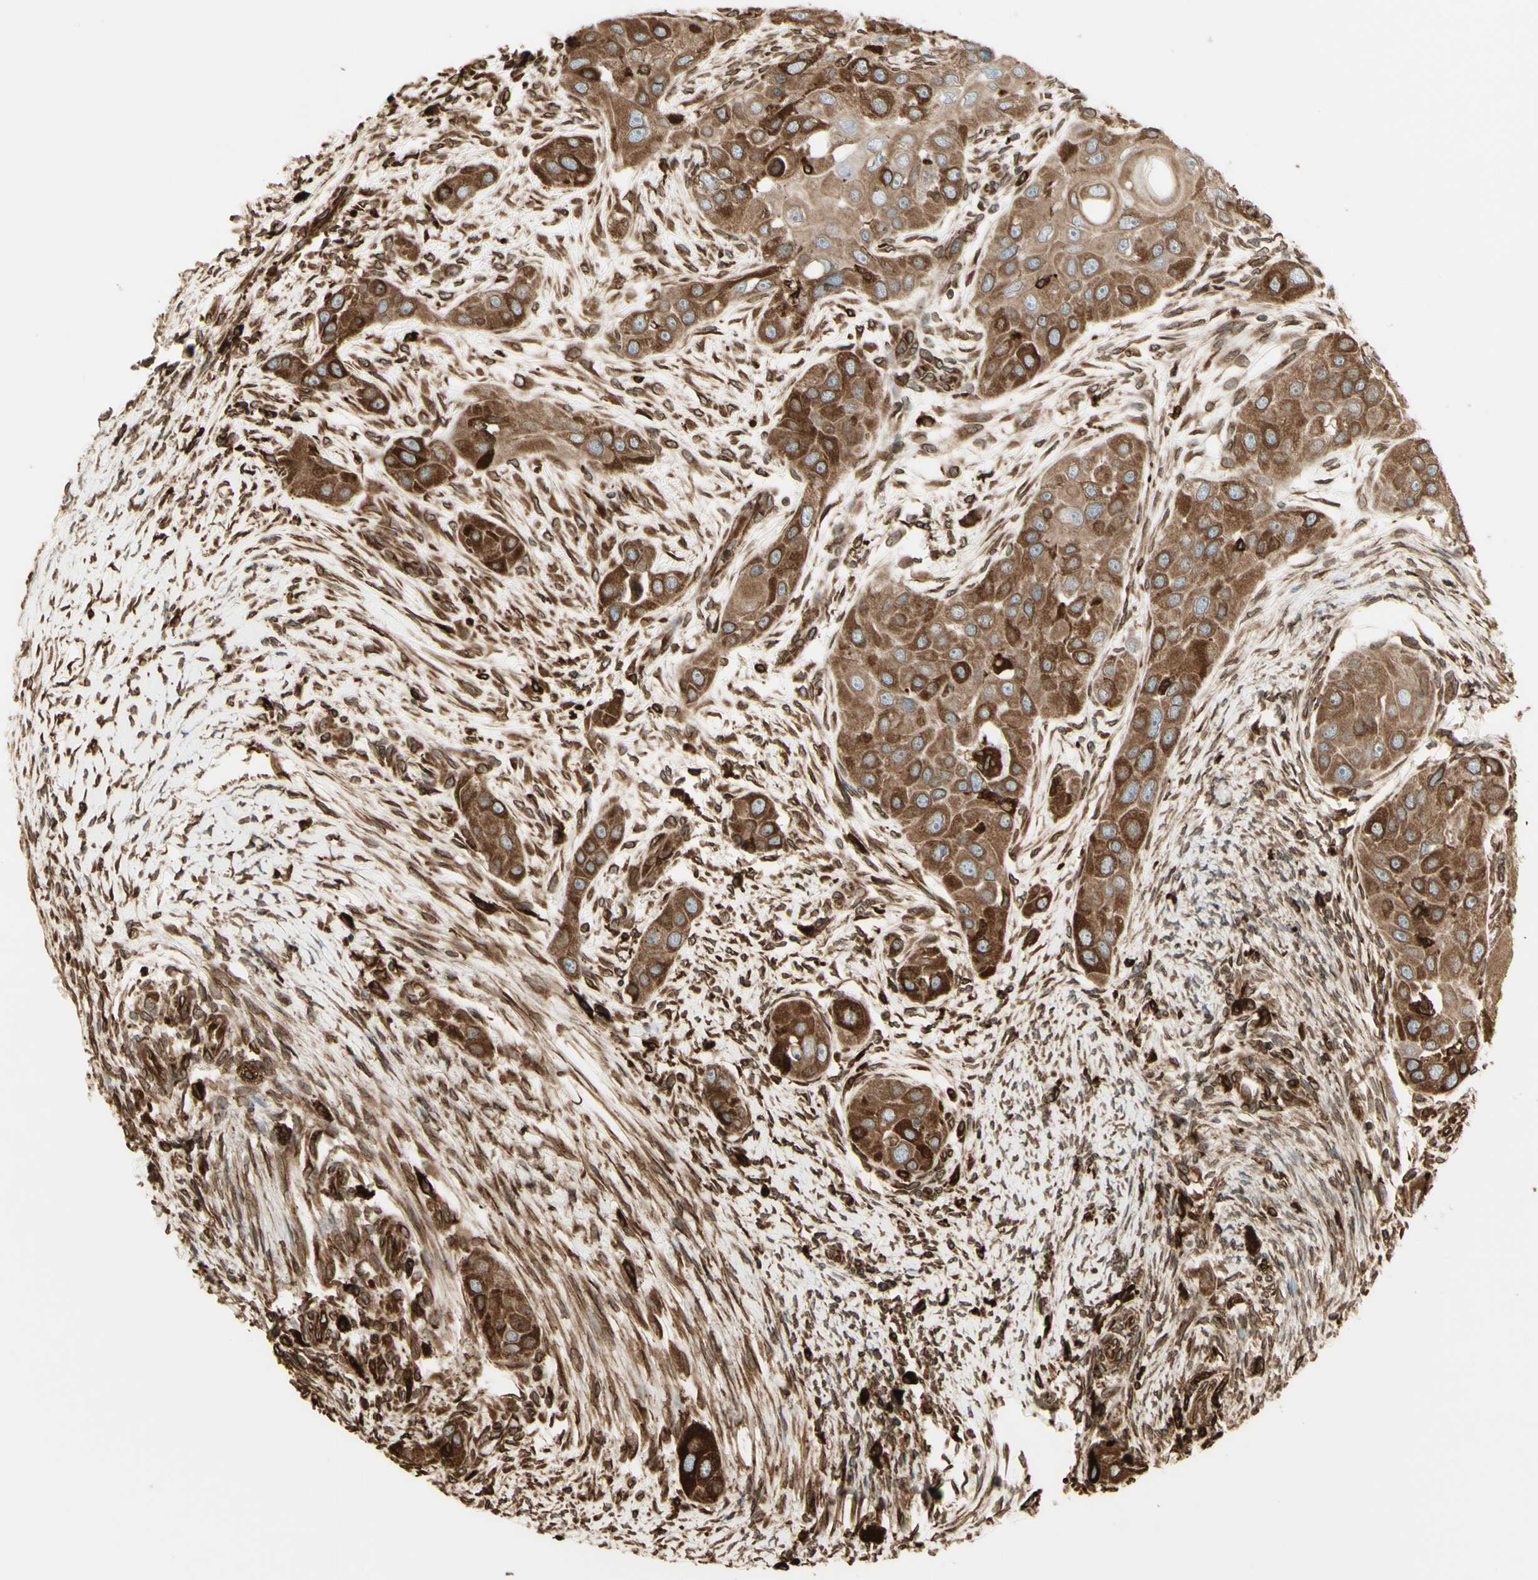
{"staining": {"intensity": "moderate", "quantity": "25%-75%", "location": "cytoplasmic/membranous"}, "tissue": "head and neck cancer", "cell_type": "Tumor cells", "image_type": "cancer", "snomed": [{"axis": "morphology", "description": "Normal tissue, NOS"}, {"axis": "morphology", "description": "Squamous cell carcinoma, NOS"}, {"axis": "topography", "description": "Skeletal muscle"}, {"axis": "topography", "description": "Head-Neck"}], "caption": "Tumor cells display medium levels of moderate cytoplasmic/membranous expression in about 25%-75% of cells in human head and neck cancer (squamous cell carcinoma). (DAB = brown stain, brightfield microscopy at high magnification).", "gene": "CANX", "patient": {"sex": "male", "age": 51}}